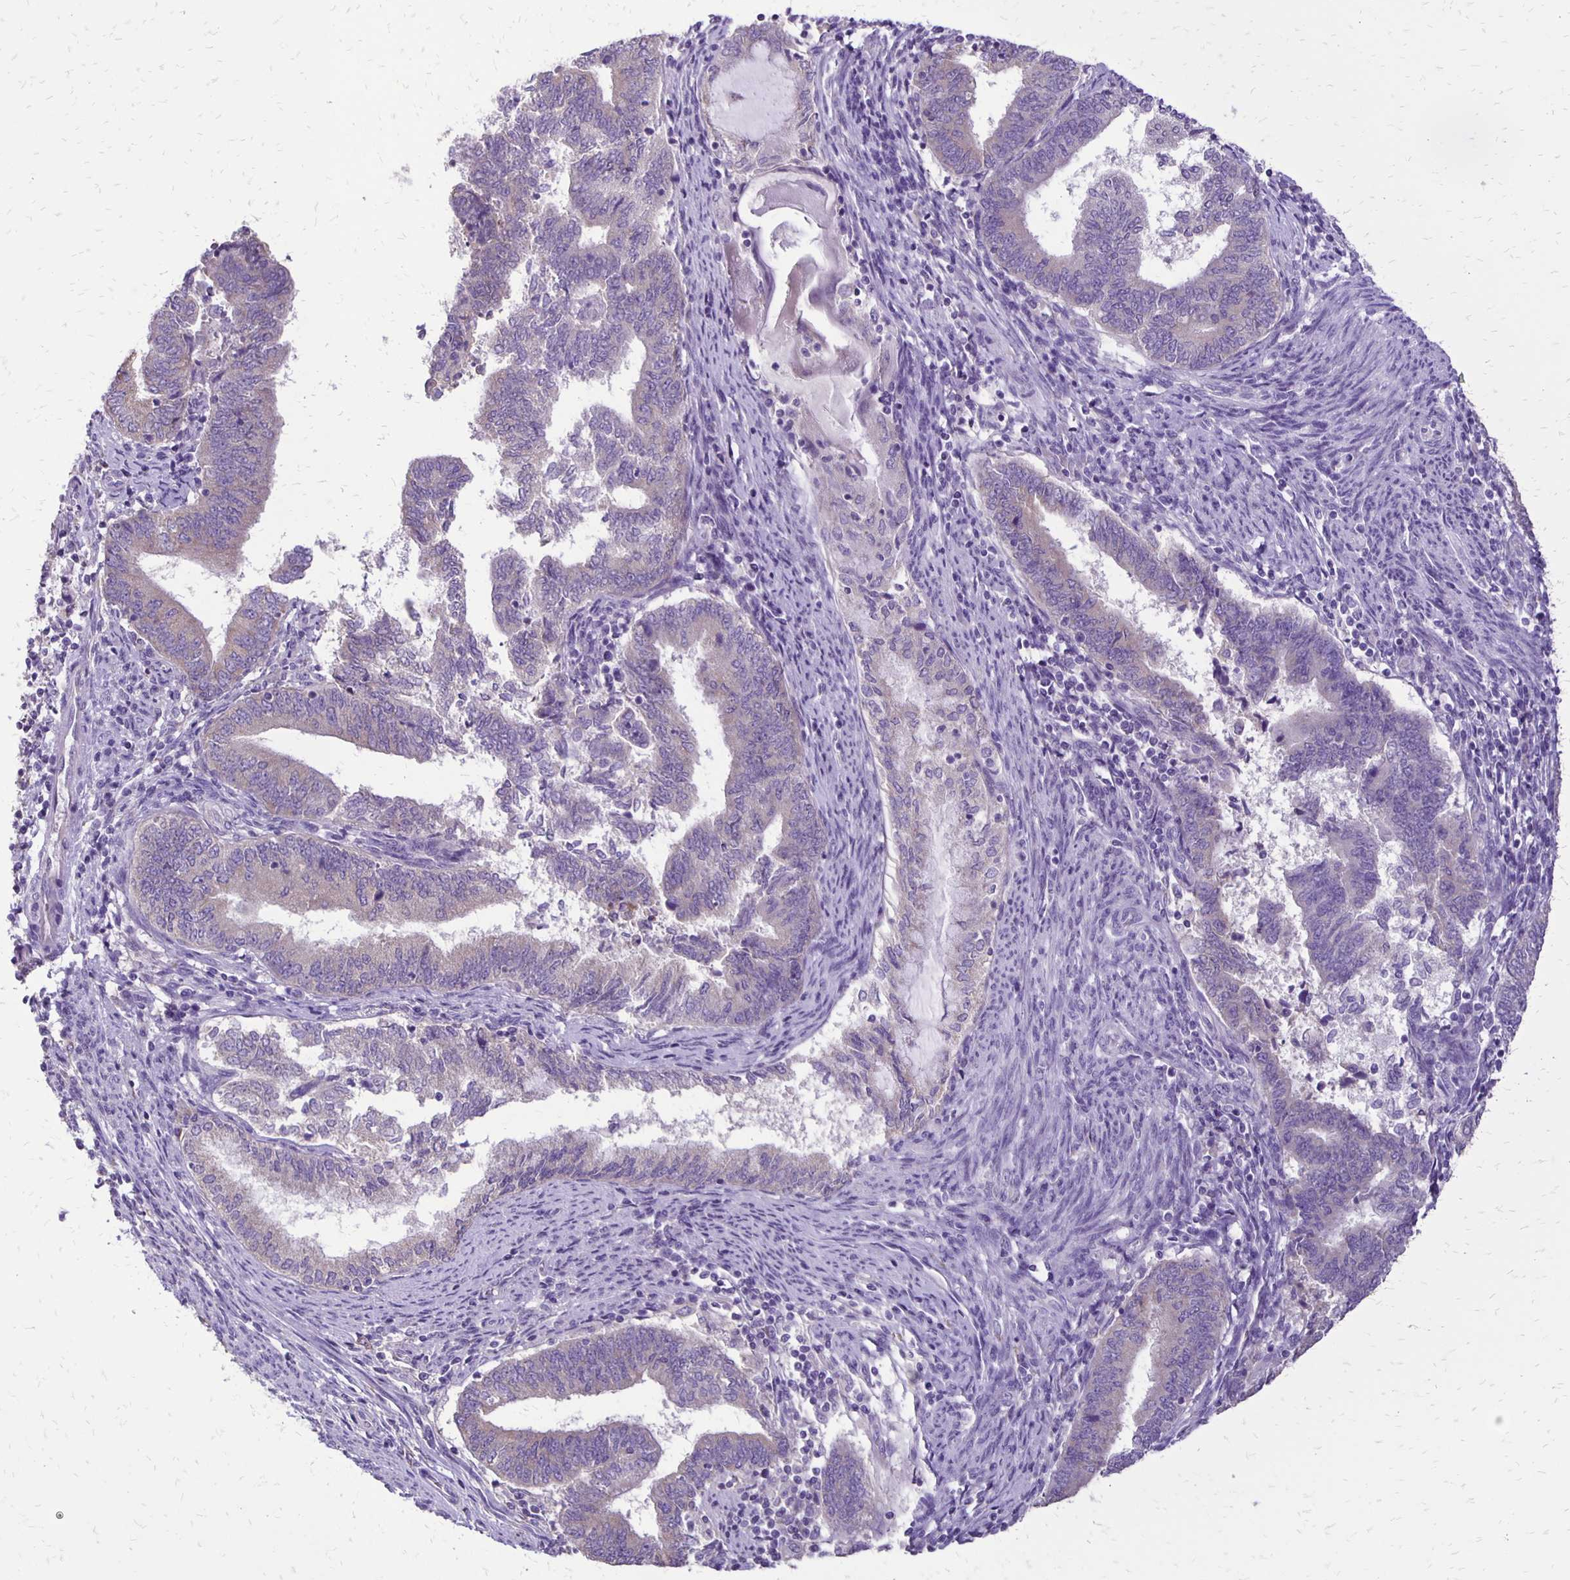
{"staining": {"intensity": "weak", "quantity": "<25%", "location": "cytoplasmic/membranous"}, "tissue": "endometrial cancer", "cell_type": "Tumor cells", "image_type": "cancer", "snomed": [{"axis": "morphology", "description": "Adenocarcinoma, NOS"}, {"axis": "topography", "description": "Endometrium"}], "caption": "A micrograph of endometrial cancer stained for a protein exhibits no brown staining in tumor cells.", "gene": "ANKRD45", "patient": {"sex": "female", "age": 65}}